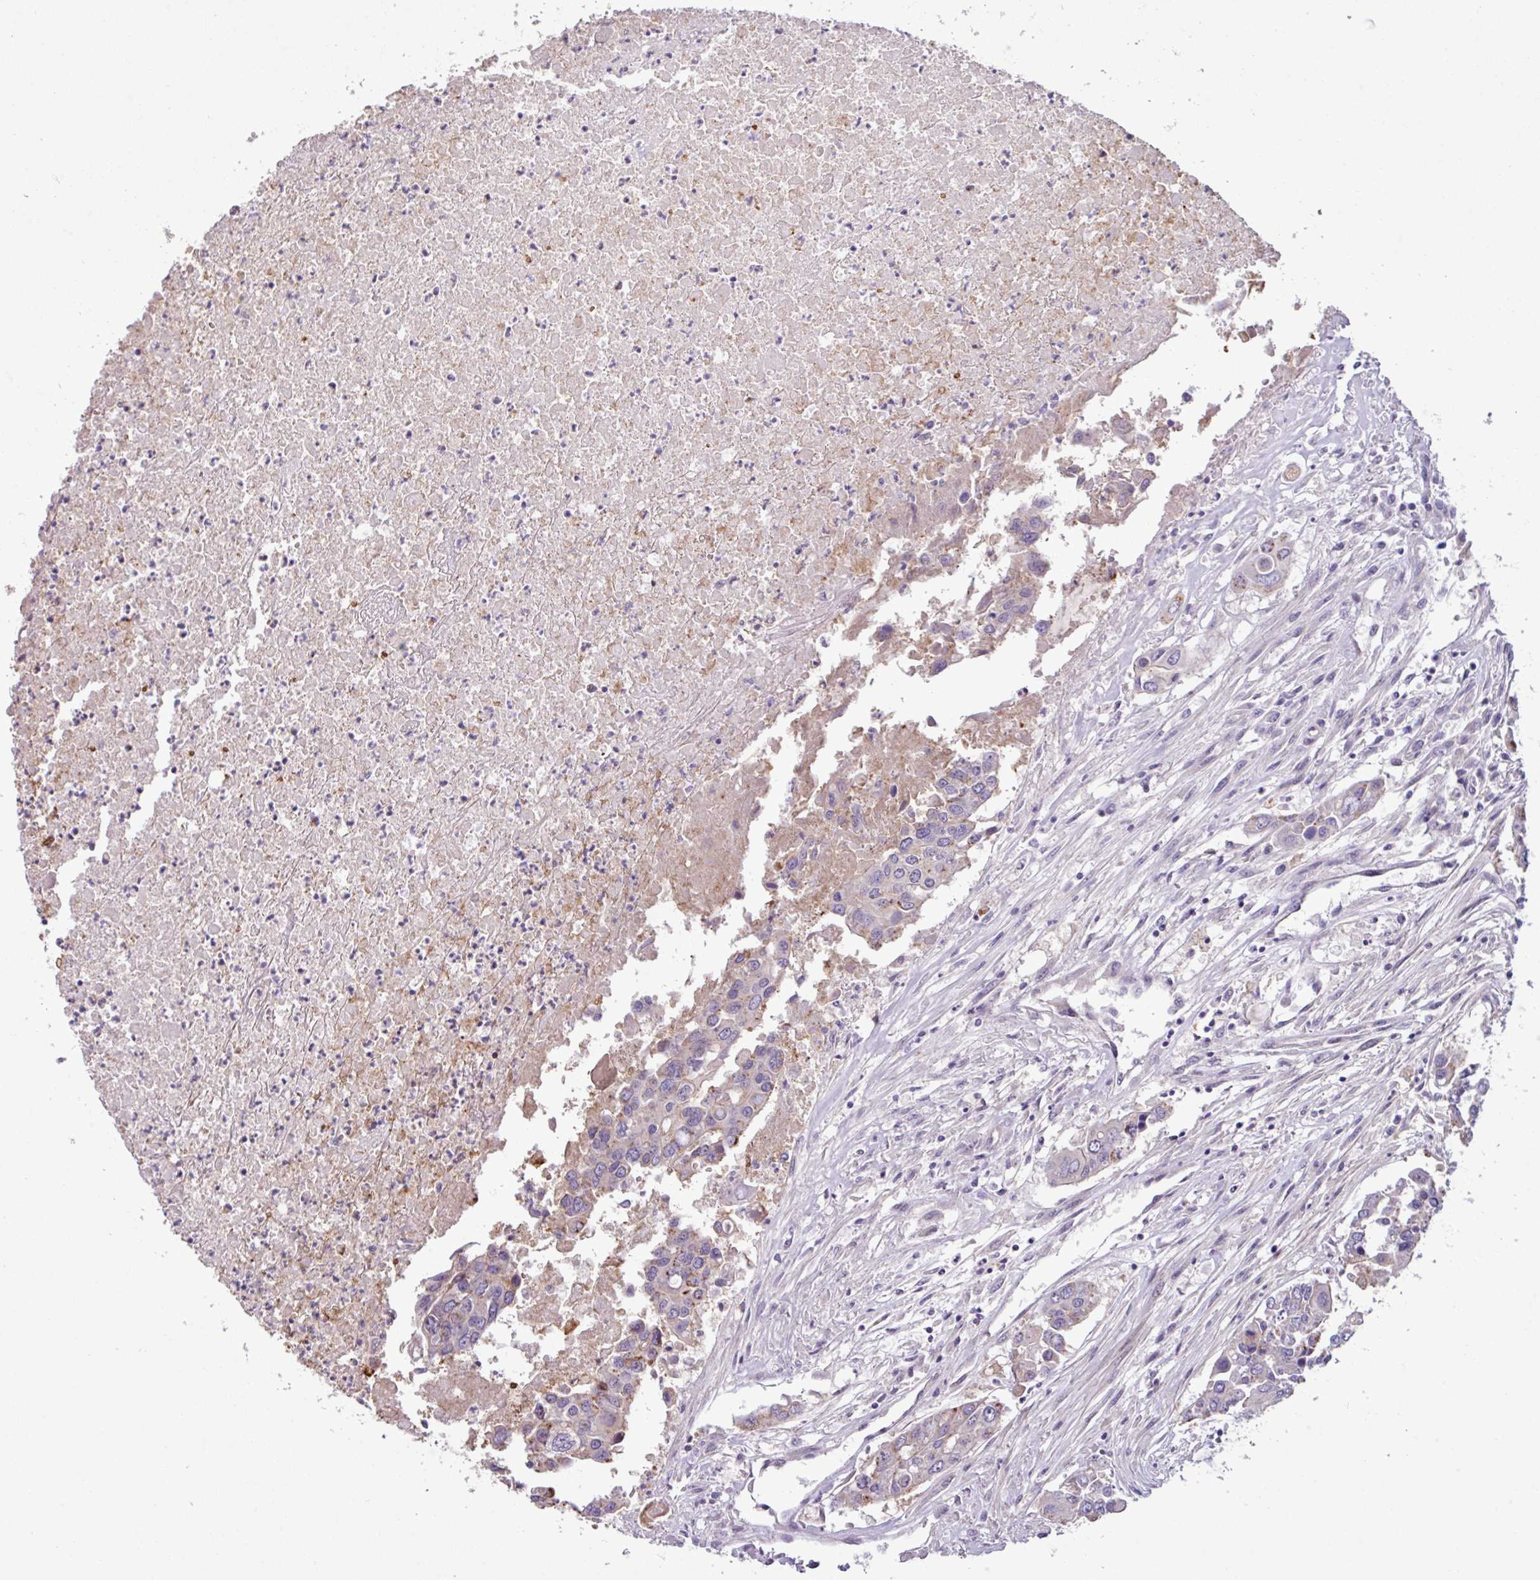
{"staining": {"intensity": "weak", "quantity": "<25%", "location": "cytoplasmic/membranous"}, "tissue": "colorectal cancer", "cell_type": "Tumor cells", "image_type": "cancer", "snomed": [{"axis": "morphology", "description": "Adenocarcinoma, NOS"}, {"axis": "topography", "description": "Colon"}], "caption": "This is a histopathology image of IHC staining of adenocarcinoma (colorectal), which shows no expression in tumor cells. The staining is performed using DAB brown chromogen with nuclei counter-stained in using hematoxylin.", "gene": "PNLDC1", "patient": {"sex": "male", "age": 77}}